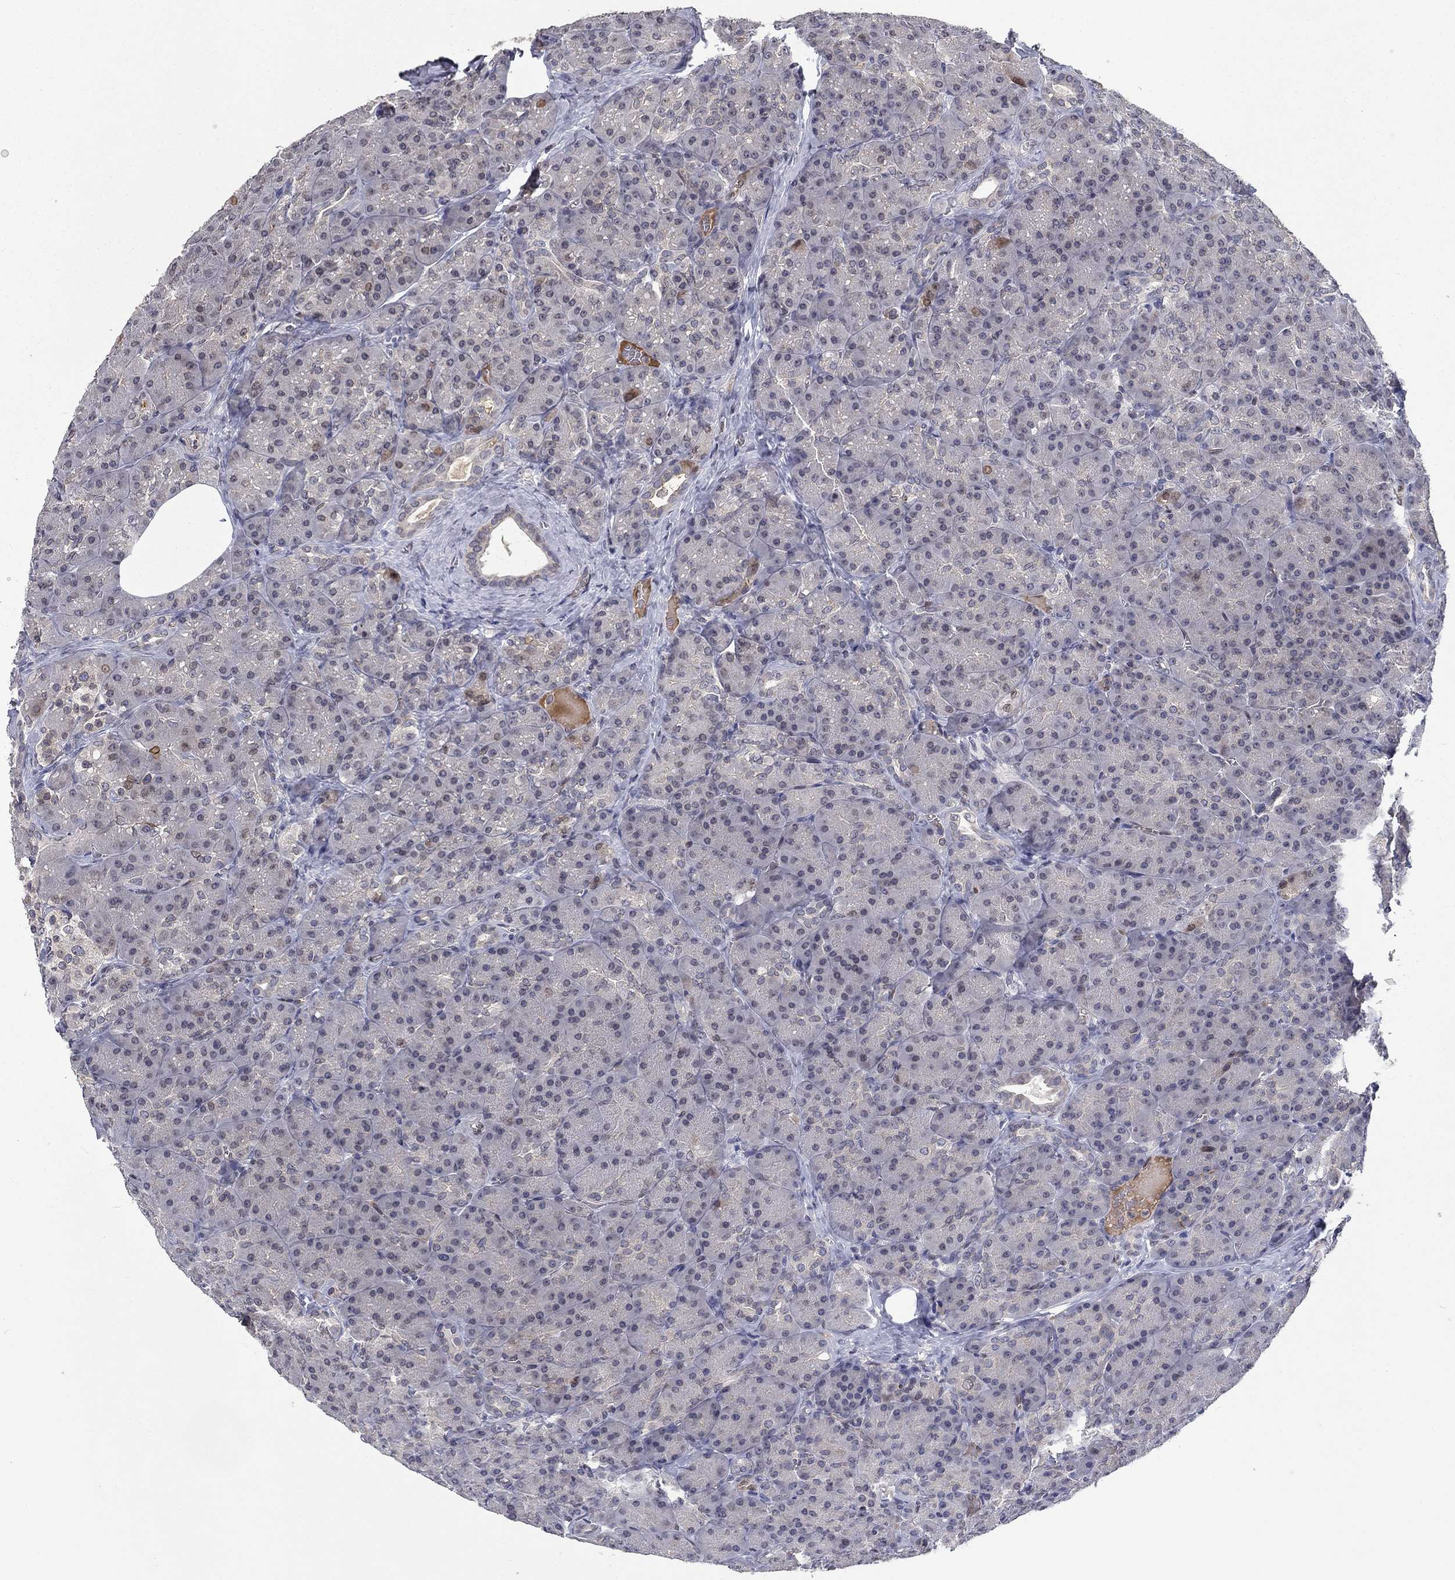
{"staining": {"intensity": "strong", "quantity": "<25%", "location": "cytoplasmic/membranous,nuclear"}, "tissue": "pancreas", "cell_type": "Exocrine glandular cells", "image_type": "normal", "snomed": [{"axis": "morphology", "description": "Normal tissue, NOS"}, {"axis": "topography", "description": "Pancreas"}], "caption": "Pancreas stained with immunohistochemistry reveals strong cytoplasmic/membranous,nuclear staining in about <25% of exocrine glandular cells.", "gene": "CETN3", "patient": {"sex": "male", "age": 57}}